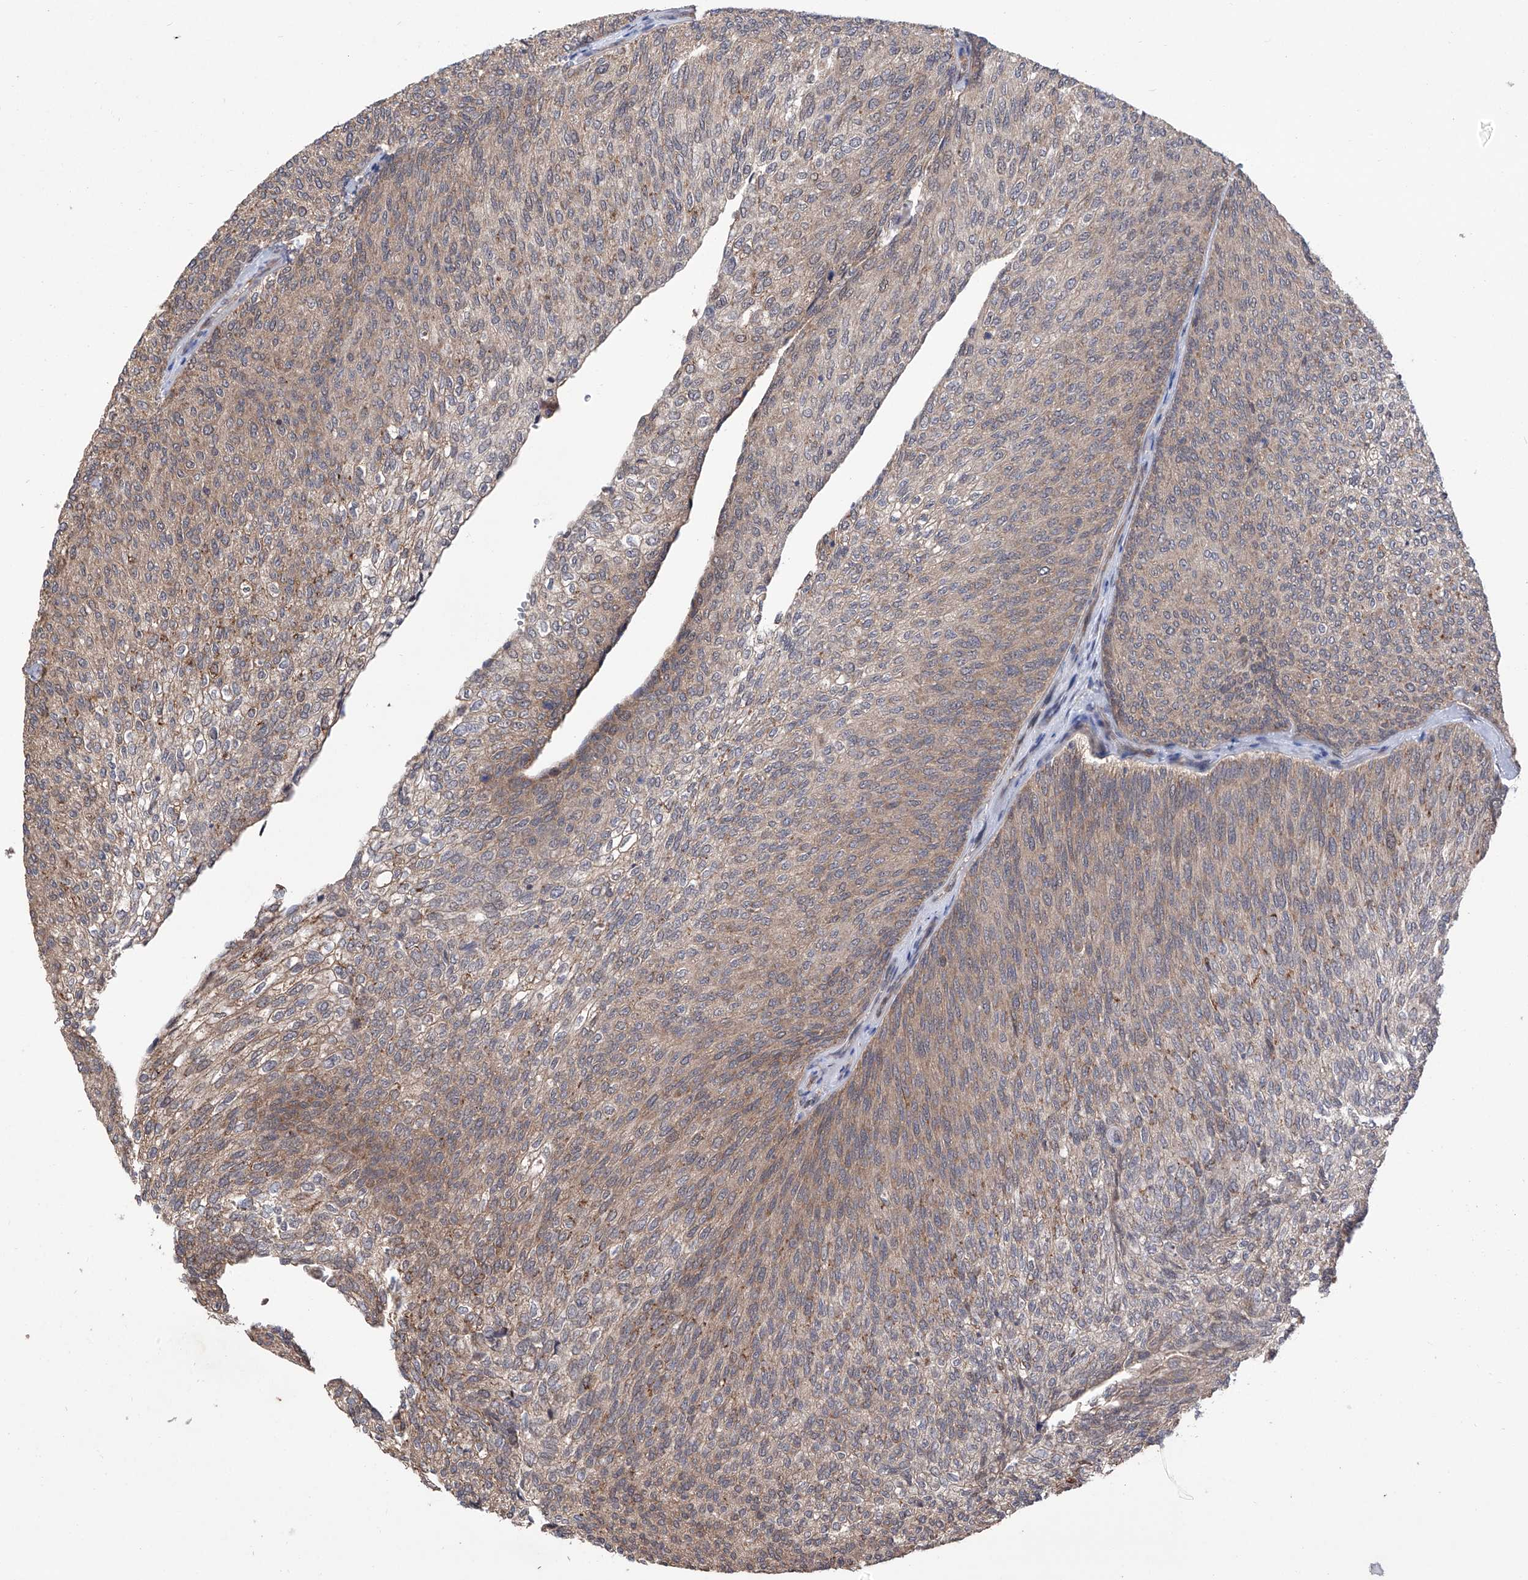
{"staining": {"intensity": "weak", "quantity": "25%-75%", "location": "cytoplasmic/membranous"}, "tissue": "urothelial cancer", "cell_type": "Tumor cells", "image_type": "cancer", "snomed": [{"axis": "morphology", "description": "Urothelial carcinoma, Low grade"}, {"axis": "topography", "description": "Urinary bladder"}], "caption": "Urothelial carcinoma (low-grade) tissue displays weak cytoplasmic/membranous expression in about 25%-75% of tumor cells", "gene": "USP45", "patient": {"sex": "female", "age": 79}}